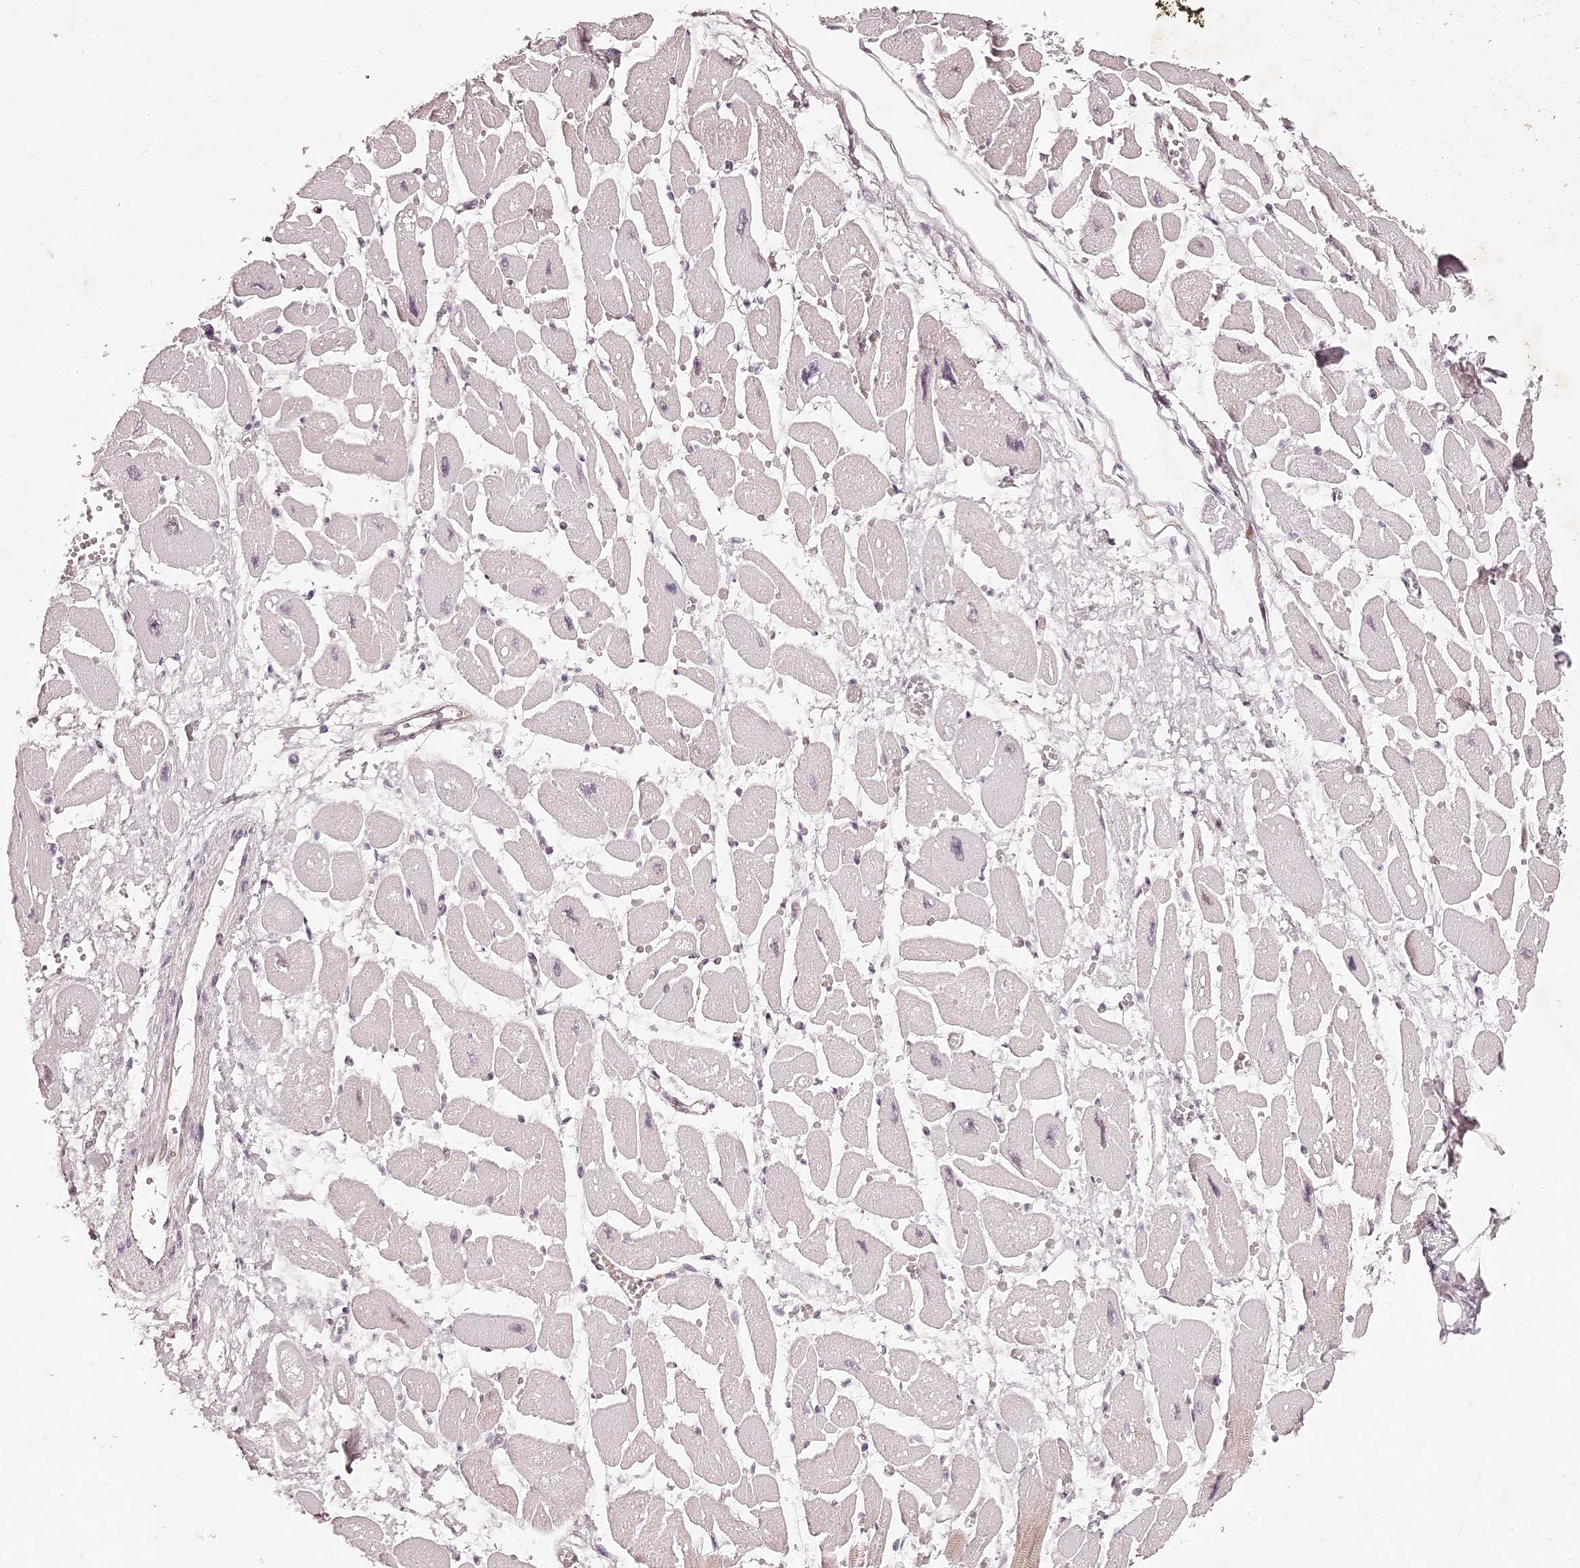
{"staining": {"intensity": "weak", "quantity": "25%-75%", "location": "cytoplasmic/membranous"}, "tissue": "heart muscle", "cell_type": "Cardiomyocytes", "image_type": "normal", "snomed": [{"axis": "morphology", "description": "Normal tissue, NOS"}, {"axis": "topography", "description": "Heart"}], "caption": "Approximately 25%-75% of cardiomyocytes in normal human heart muscle show weak cytoplasmic/membranous protein positivity as visualized by brown immunohistochemical staining.", "gene": "ELAPOR1", "patient": {"sex": "female", "age": 54}}